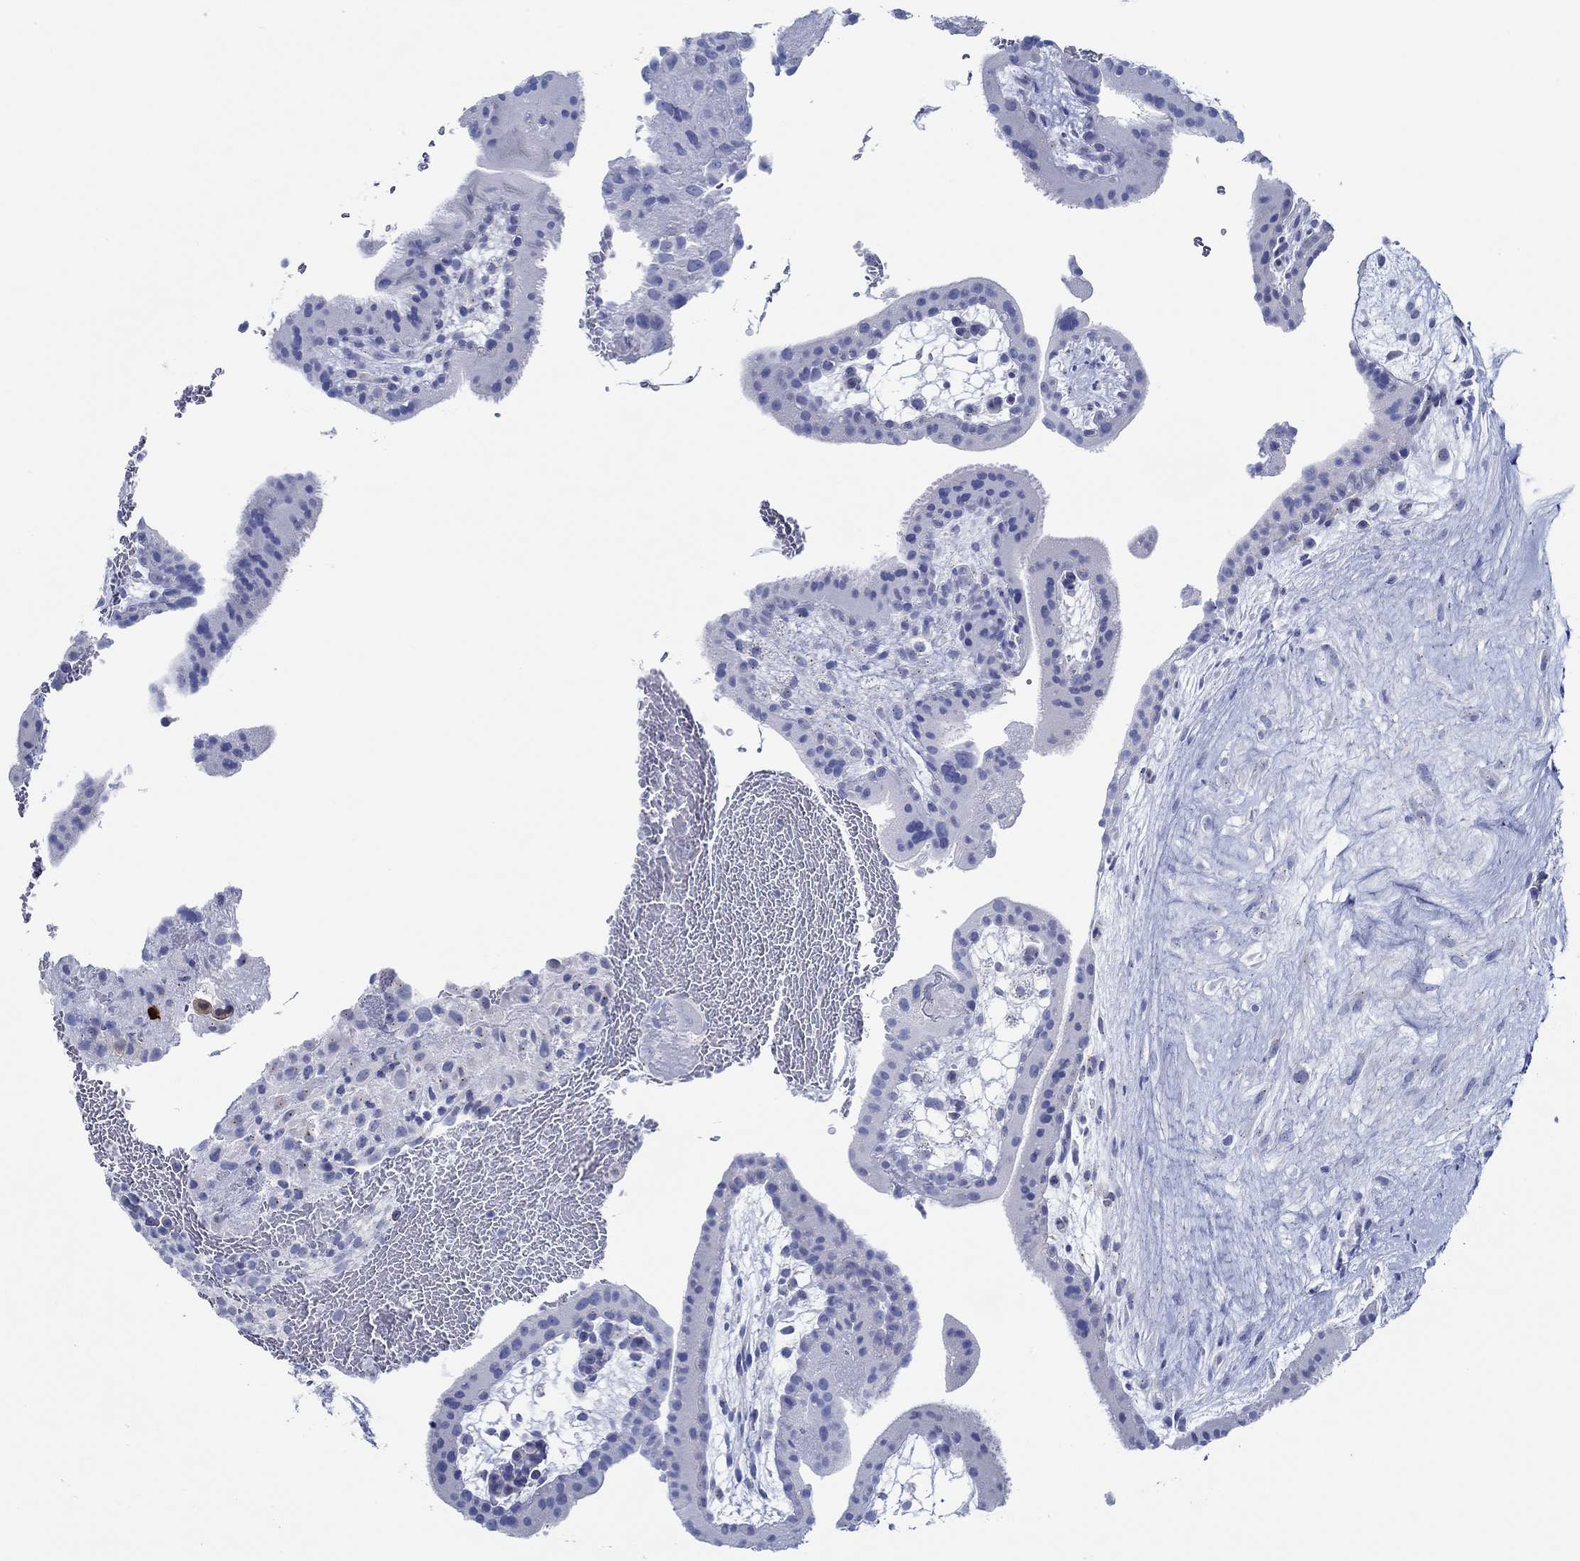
{"staining": {"intensity": "negative", "quantity": "none", "location": "none"}, "tissue": "placenta", "cell_type": "Decidual cells", "image_type": "normal", "snomed": [{"axis": "morphology", "description": "Normal tissue, NOS"}, {"axis": "topography", "description": "Placenta"}], "caption": "This histopathology image is of benign placenta stained with immunohistochemistry to label a protein in brown with the nuclei are counter-stained blue. There is no positivity in decidual cells.", "gene": "IGFBP6", "patient": {"sex": "female", "age": 19}}